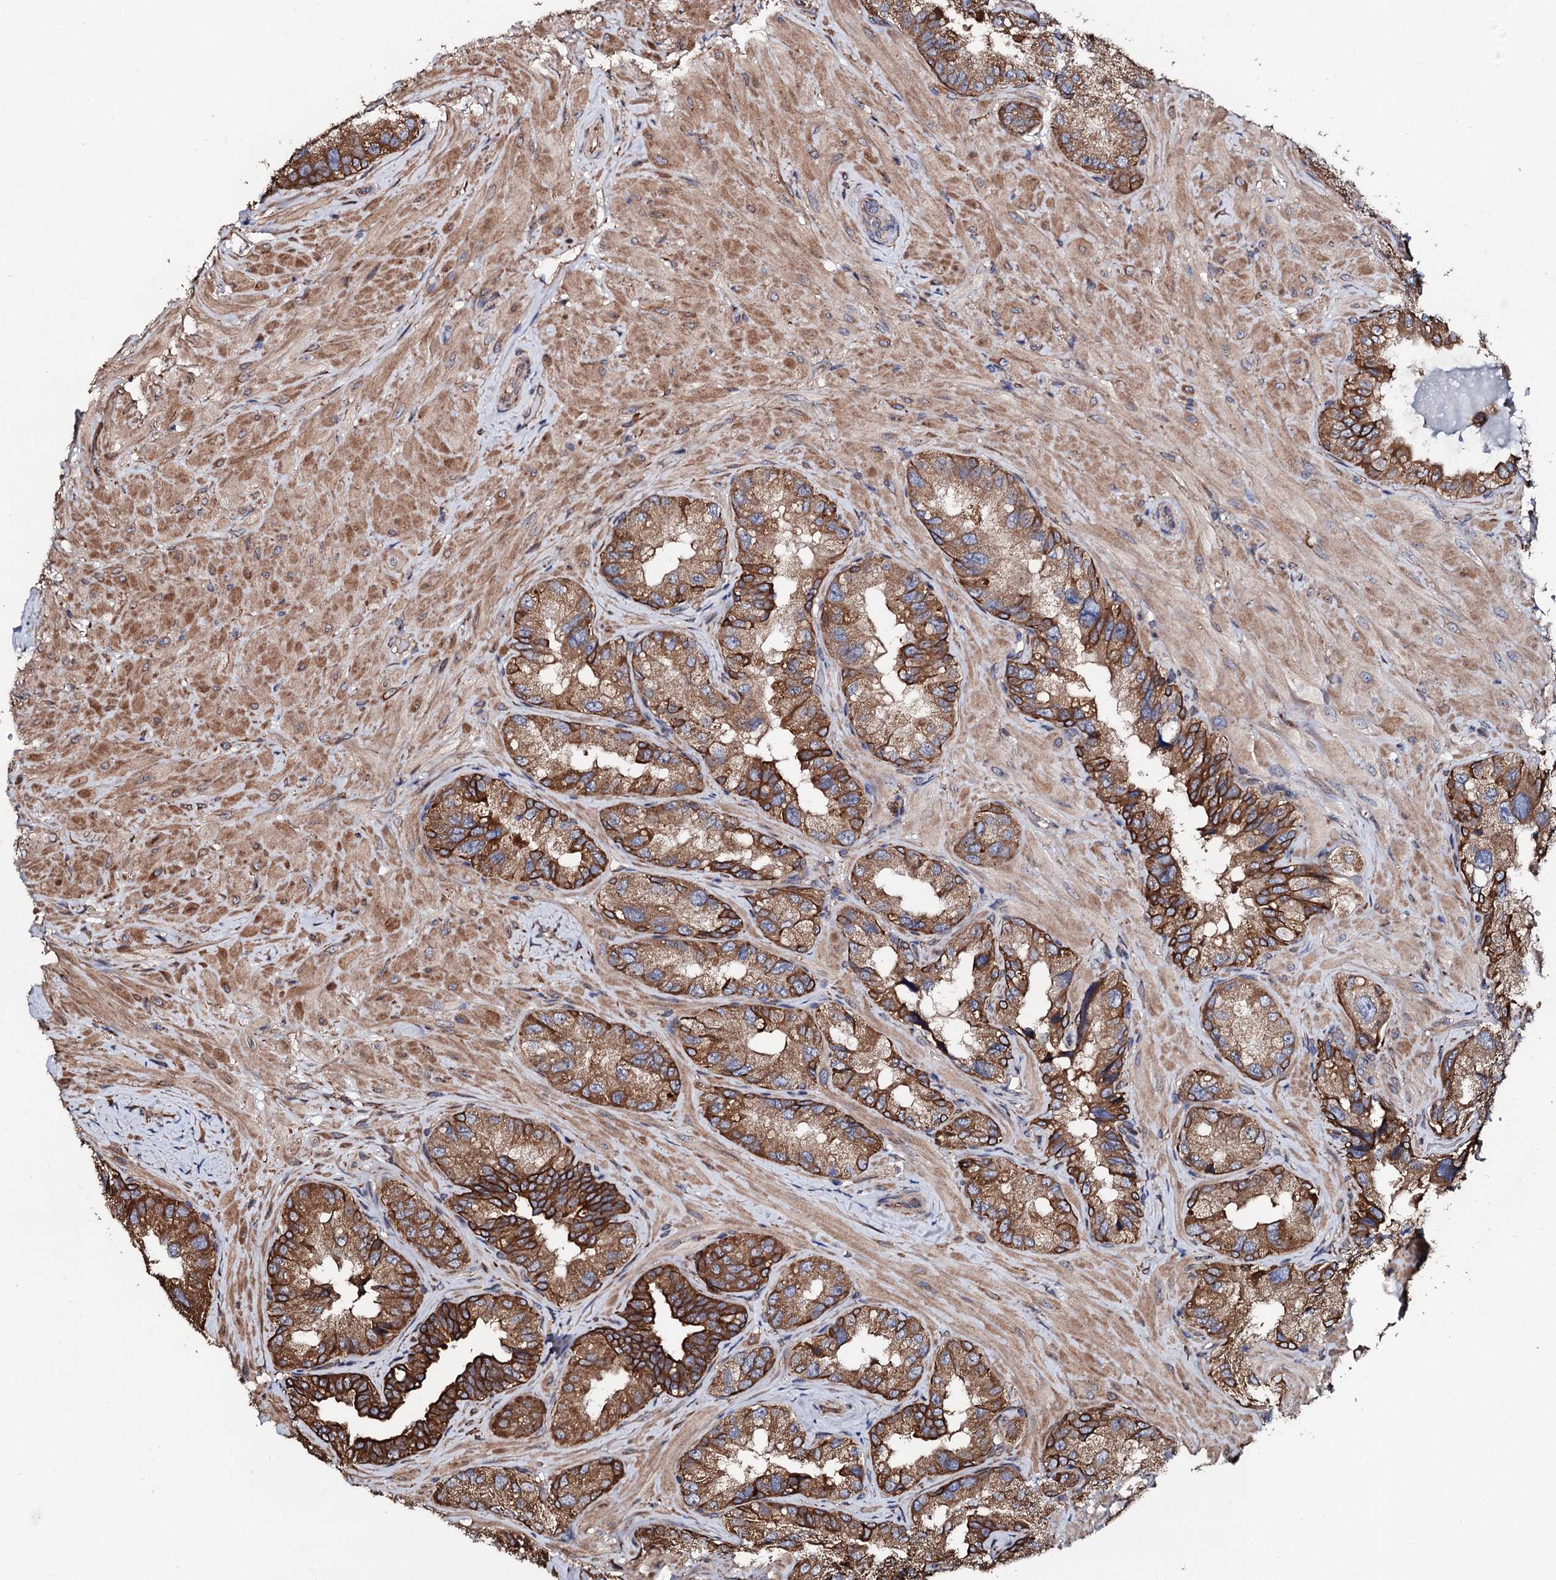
{"staining": {"intensity": "strong", "quantity": "25%-75%", "location": "cytoplasmic/membranous"}, "tissue": "seminal vesicle", "cell_type": "Glandular cells", "image_type": "normal", "snomed": [{"axis": "morphology", "description": "Normal tissue, NOS"}, {"axis": "topography", "description": "Seminal veicle"}, {"axis": "topography", "description": "Peripheral nerve tissue"}], "caption": "A brown stain highlights strong cytoplasmic/membranous expression of a protein in glandular cells of unremarkable seminal vesicle.", "gene": "CKAP5", "patient": {"sex": "male", "age": 67}}